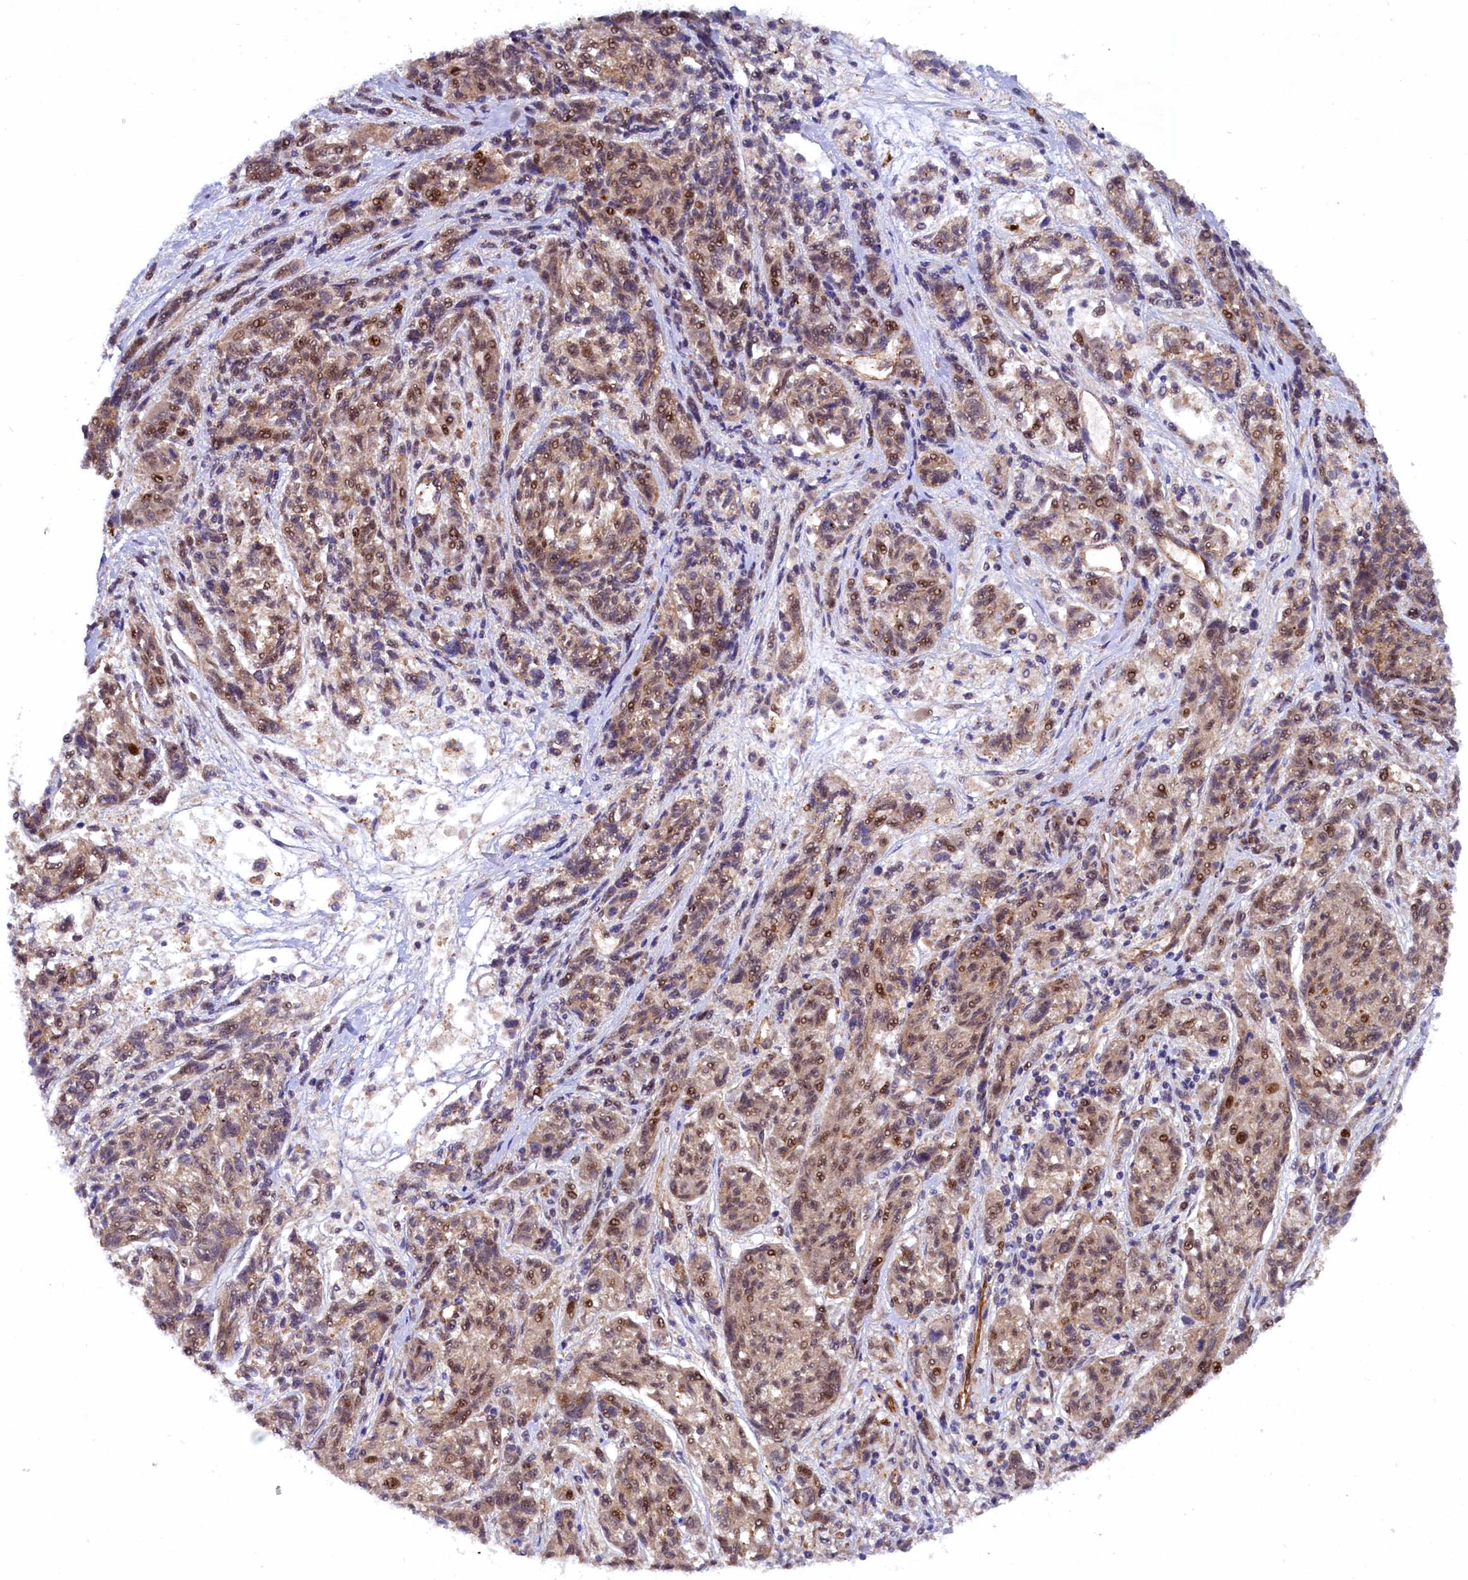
{"staining": {"intensity": "weak", "quantity": ">75%", "location": "cytoplasmic/membranous,nuclear"}, "tissue": "melanoma", "cell_type": "Tumor cells", "image_type": "cancer", "snomed": [{"axis": "morphology", "description": "Malignant melanoma, NOS"}, {"axis": "topography", "description": "Skin"}], "caption": "A histopathology image of melanoma stained for a protein exhibits weak cytoplasmic/membranous and nuclear brown staining in tumor cells. (IHC, brightfield microscopy, high magnification).", "gene": "ARL14EP", "patient": {"sex": "male", "age": 53}}